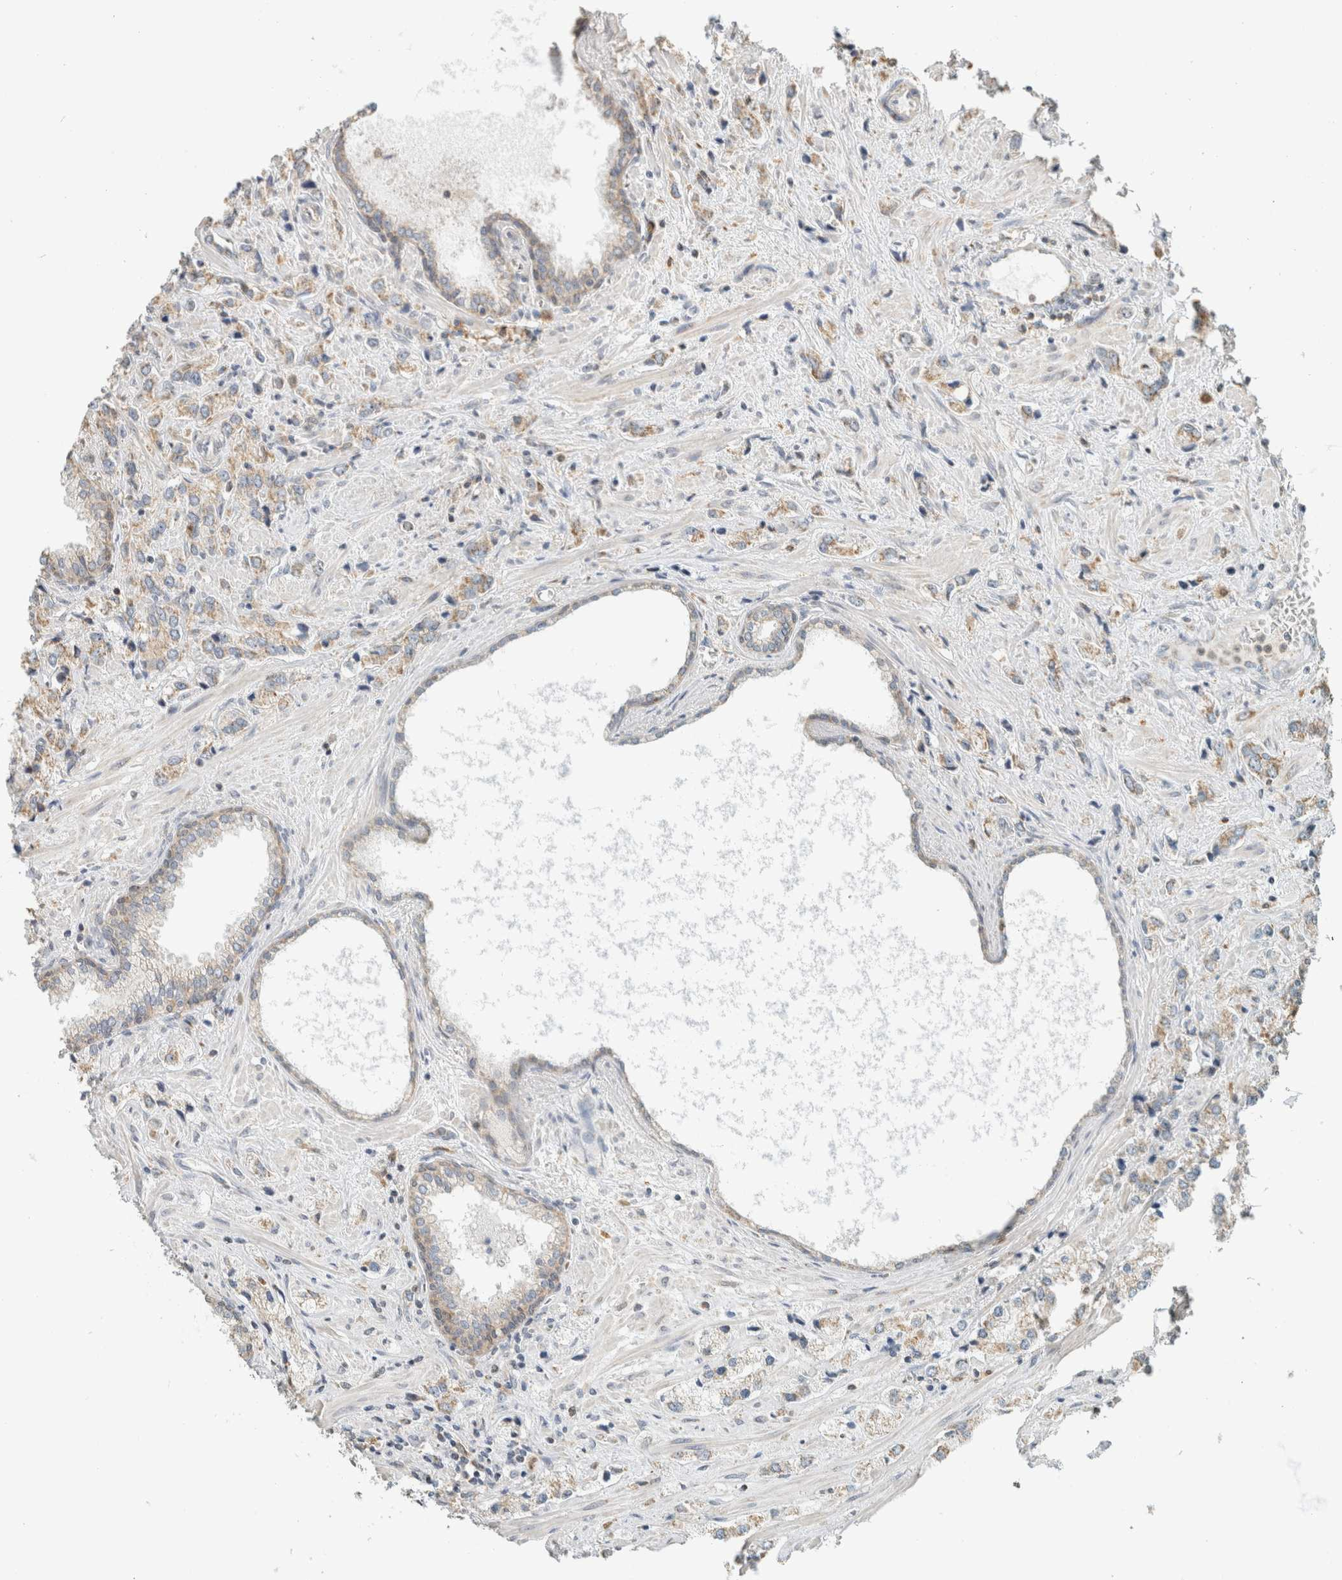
{"staining": {"intensity": "weak", "quantity": "25%-75%", "location": "cytoplasmic/membranous"}, "tissue": "prostate cancer", "cell_type": "Tumor cells", "image_type": "cancer", "snomed": [{"axis": "morphology", "description": "Adenocarcinoma, High grade"}, {"axis": "topography", "description": "Prostate"}], "caption": "Prostate cancer stained with a protein marker exhibits weak staining in tumor cells.", "gene": "CAPG", "patient": {"sex": "male", "age": 66}}